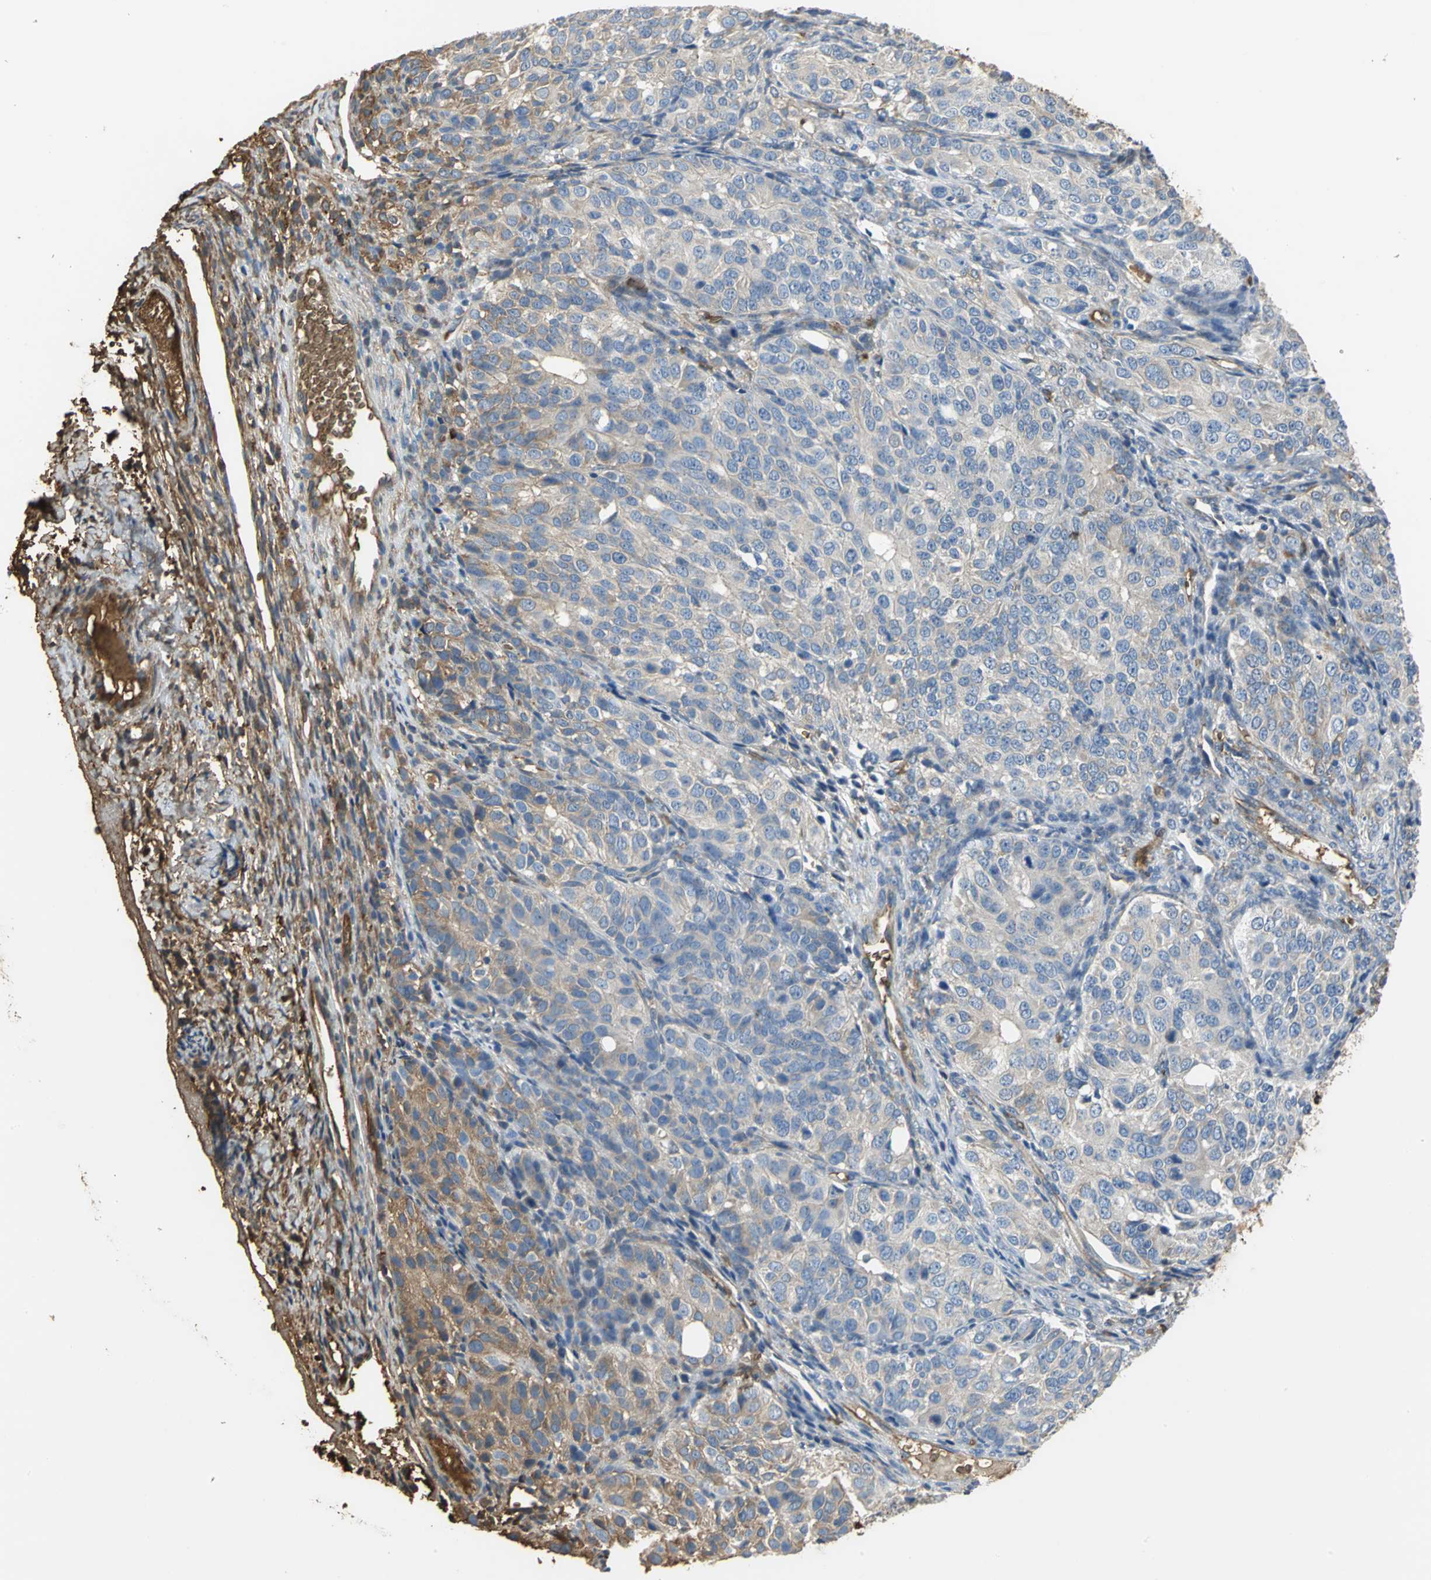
{"staining": {"intensity": "moderate", "quantity": "25%-75%", "location": "cytoplasmic/membranous"}, "tissue": "ovarian cancer", "cell_type": "Tumor cells", "image_type": "cancer", "snomed": [{"axis": "morphology", "description": "Carcinoma, endometroid"}, {"axis": "topography", "description": "Ovary"}], "caption": "Tumor cells display moderate cytoplasmic/membranous positivity in approximately 25%-75% of cells in ovarian cancer. (DAB (3,3'-diaminobenzidine) IHC, brown staining for protein, blue staining for nuclei).", "gene": "TREM1", "patient": {"sex": "female", "age": 51}}